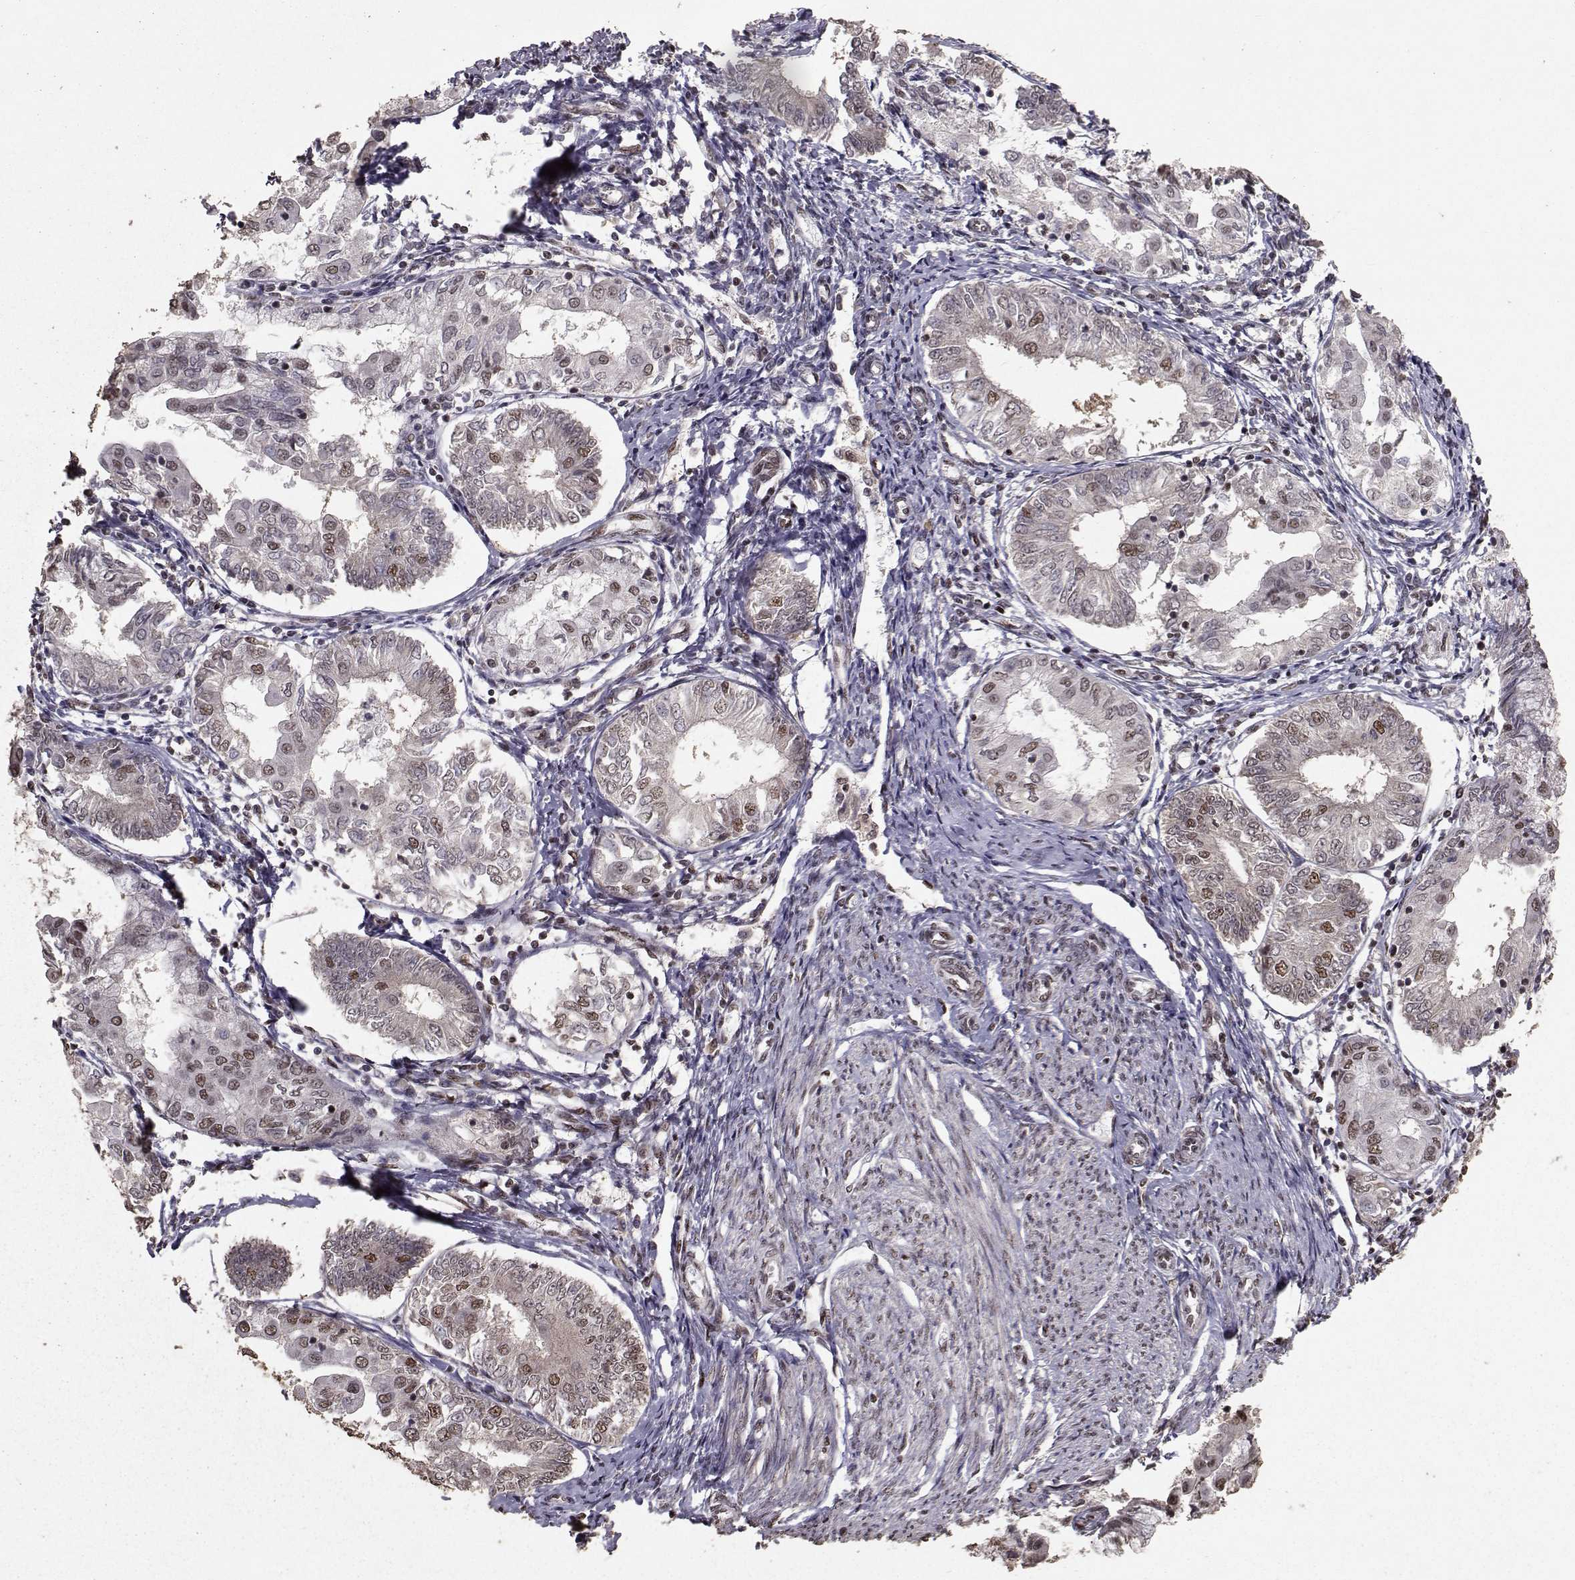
{"staining": {"intensity": "strong", "quantity": "<25%", "location": "nuclear"}, "tissue": "endometrial cancer", "cell_type": "Tumor cells", "image_type": "cancer", "snomed": [{"axis": "morphology", "description": "Adenocarcinoma, NOS"}, {"axis": "topography", "description": "Endometrium"}], "caption": "Immunohistochemistry histopathology image of neoplastic tissue: endometrial cancer stained using IHC demonstrates medium levels of strong protein expression localized specifically in the nuclear of tumor cells, appearing as a nuclear brown color.", "gene": "SF1", "patient": {"sex": "female", "age": 68}}